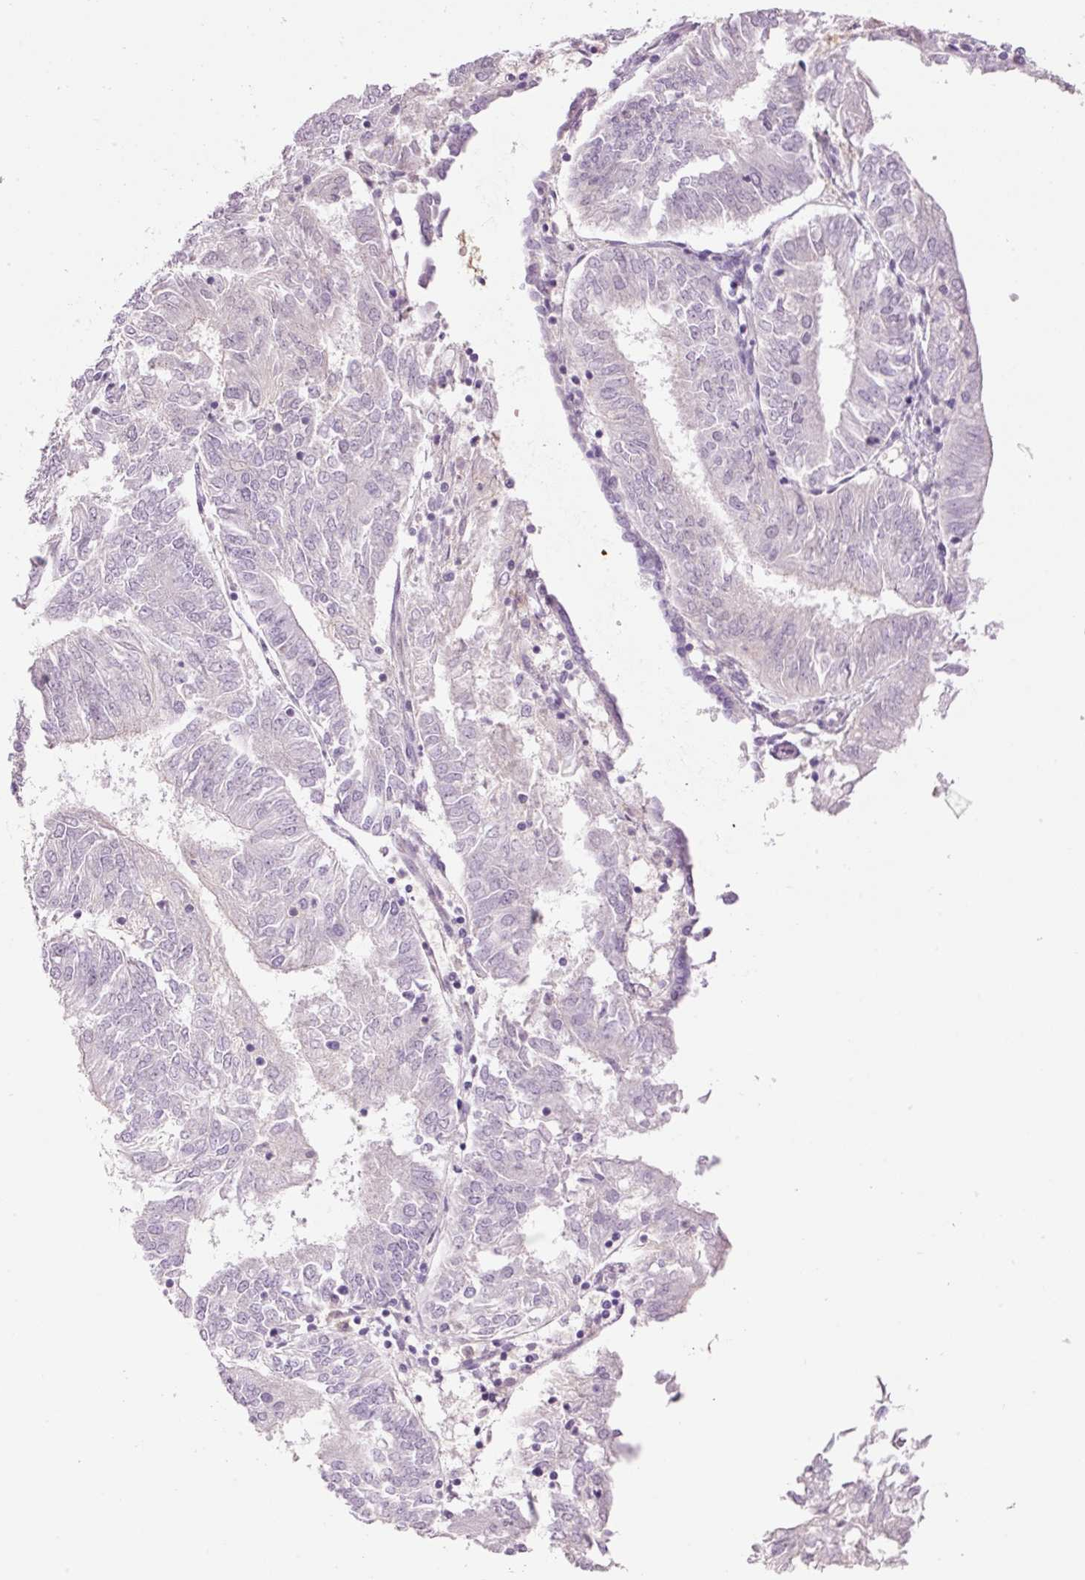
{"staining": {"intensity": "negative", "quantity": "none", "location": "none"}, "tissue": "endometrial cancer", "cell_type": "Tumor cells", "image_type": "cancer", "snomed": [{"axis": "morphology", "description": "Adenocarcinoma, NOS"}, {"axis": "topography", "description": "Endometrium"}], "caption": "Tumor cells are negative for brown protein staining in endometrial adenocarcinoma.", "gene": "LY6G6D", "patient": {"sex": "female", "age": 58}}